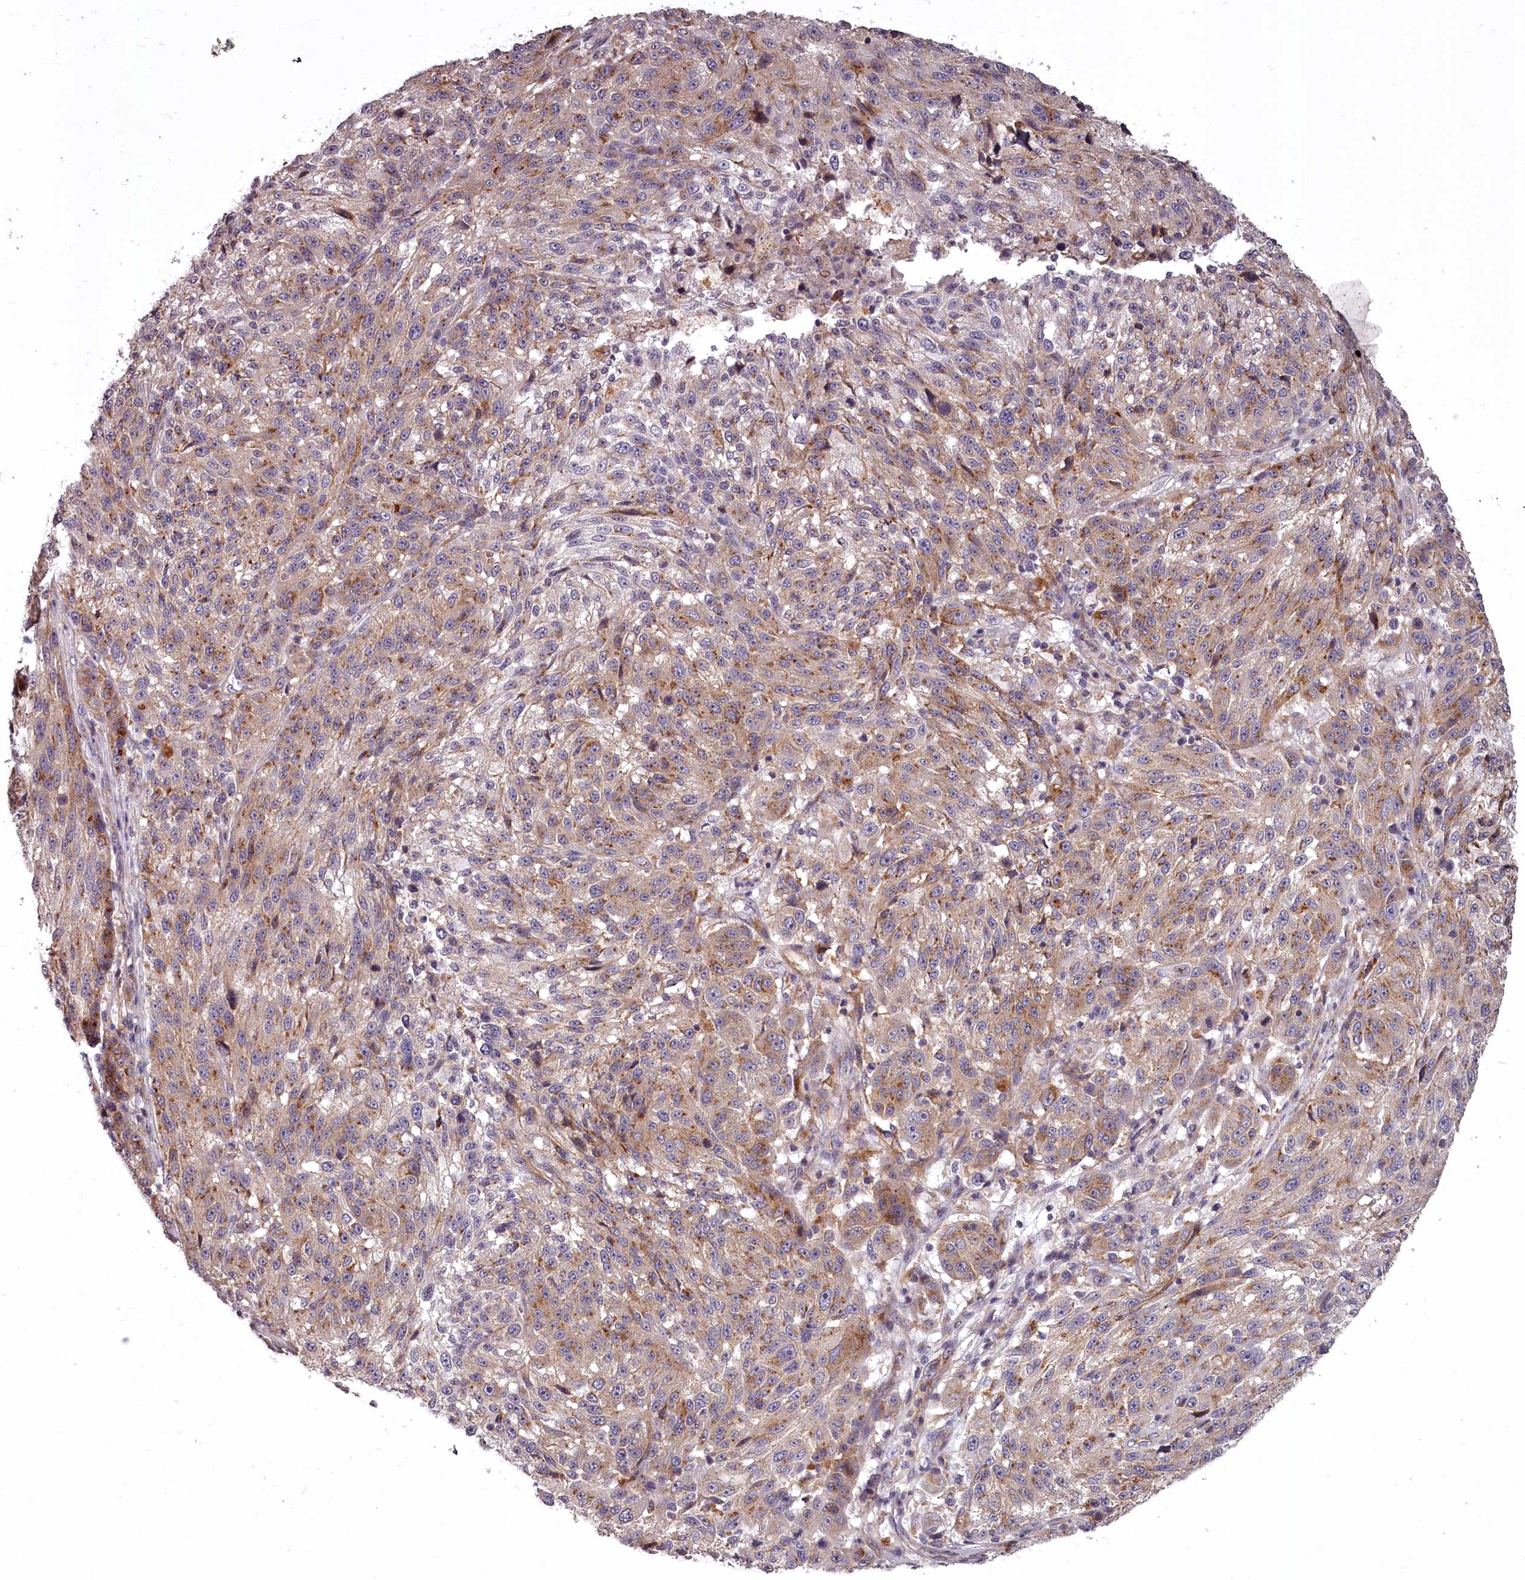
{"staining": {"intensity": "moderate", "quantity": ">75%", "location": "cytoplasmic/membranous"}, "tissue": "melanoma", "cell_type": "Tumor cells", "image_type": "cancer", "snomed": [{"axis": "morphology", "description": "Malignant melanoma, NOS"}, {"axis": "topography", "description": "Skin"}], "caption": "This is an image of IHC staining of malignant melanoma, which shows moderate expression in the cytoplasmic/membranous of tumor cells.", "gene": "STX6", "patient": {"sex": "male", "age": 53}}